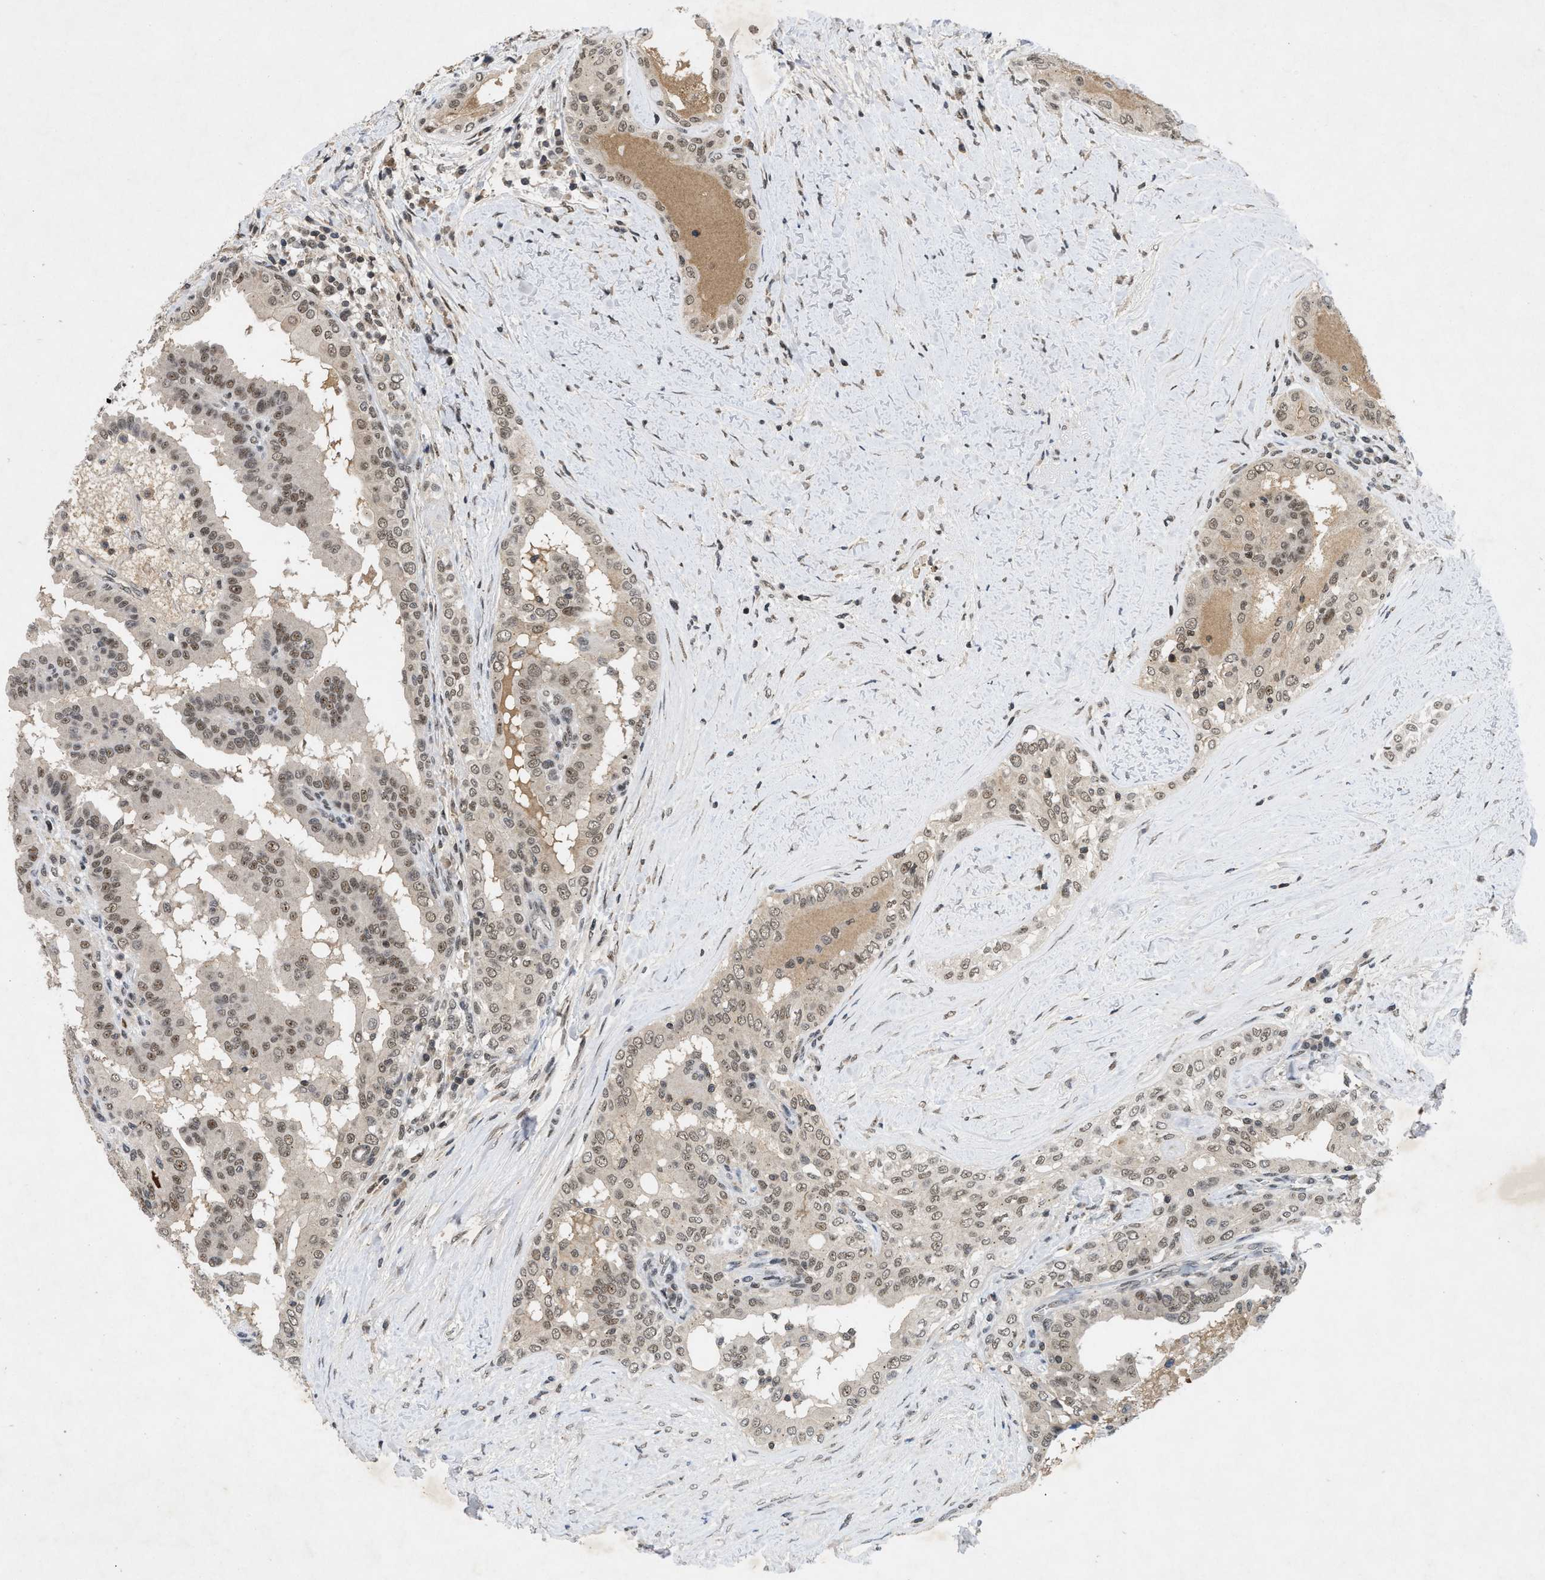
{"staining": {"intensity": "weak", "quantity": ">75%", "location": "nuclear"}, "tissue": "thyroid cancer", "cell_type": "Tumor cells", "image_type": "cancer", "snomed": [{"axis": "morphology", "description": "Papillary adenocarcinoma, NOS"}, {"axis": "topography", "description": "Thyroid gland"}], "caption": "Immunohistochemistry (IHC) micrograph of thyroid papillary adenocarcinoma stained for a protein (brown), which demonstrates low levels of weak nuclear staining in approximately >75% of tumor cells.", "gene": "ZNF346", "patient": {"sex": "male", "age": 33}}